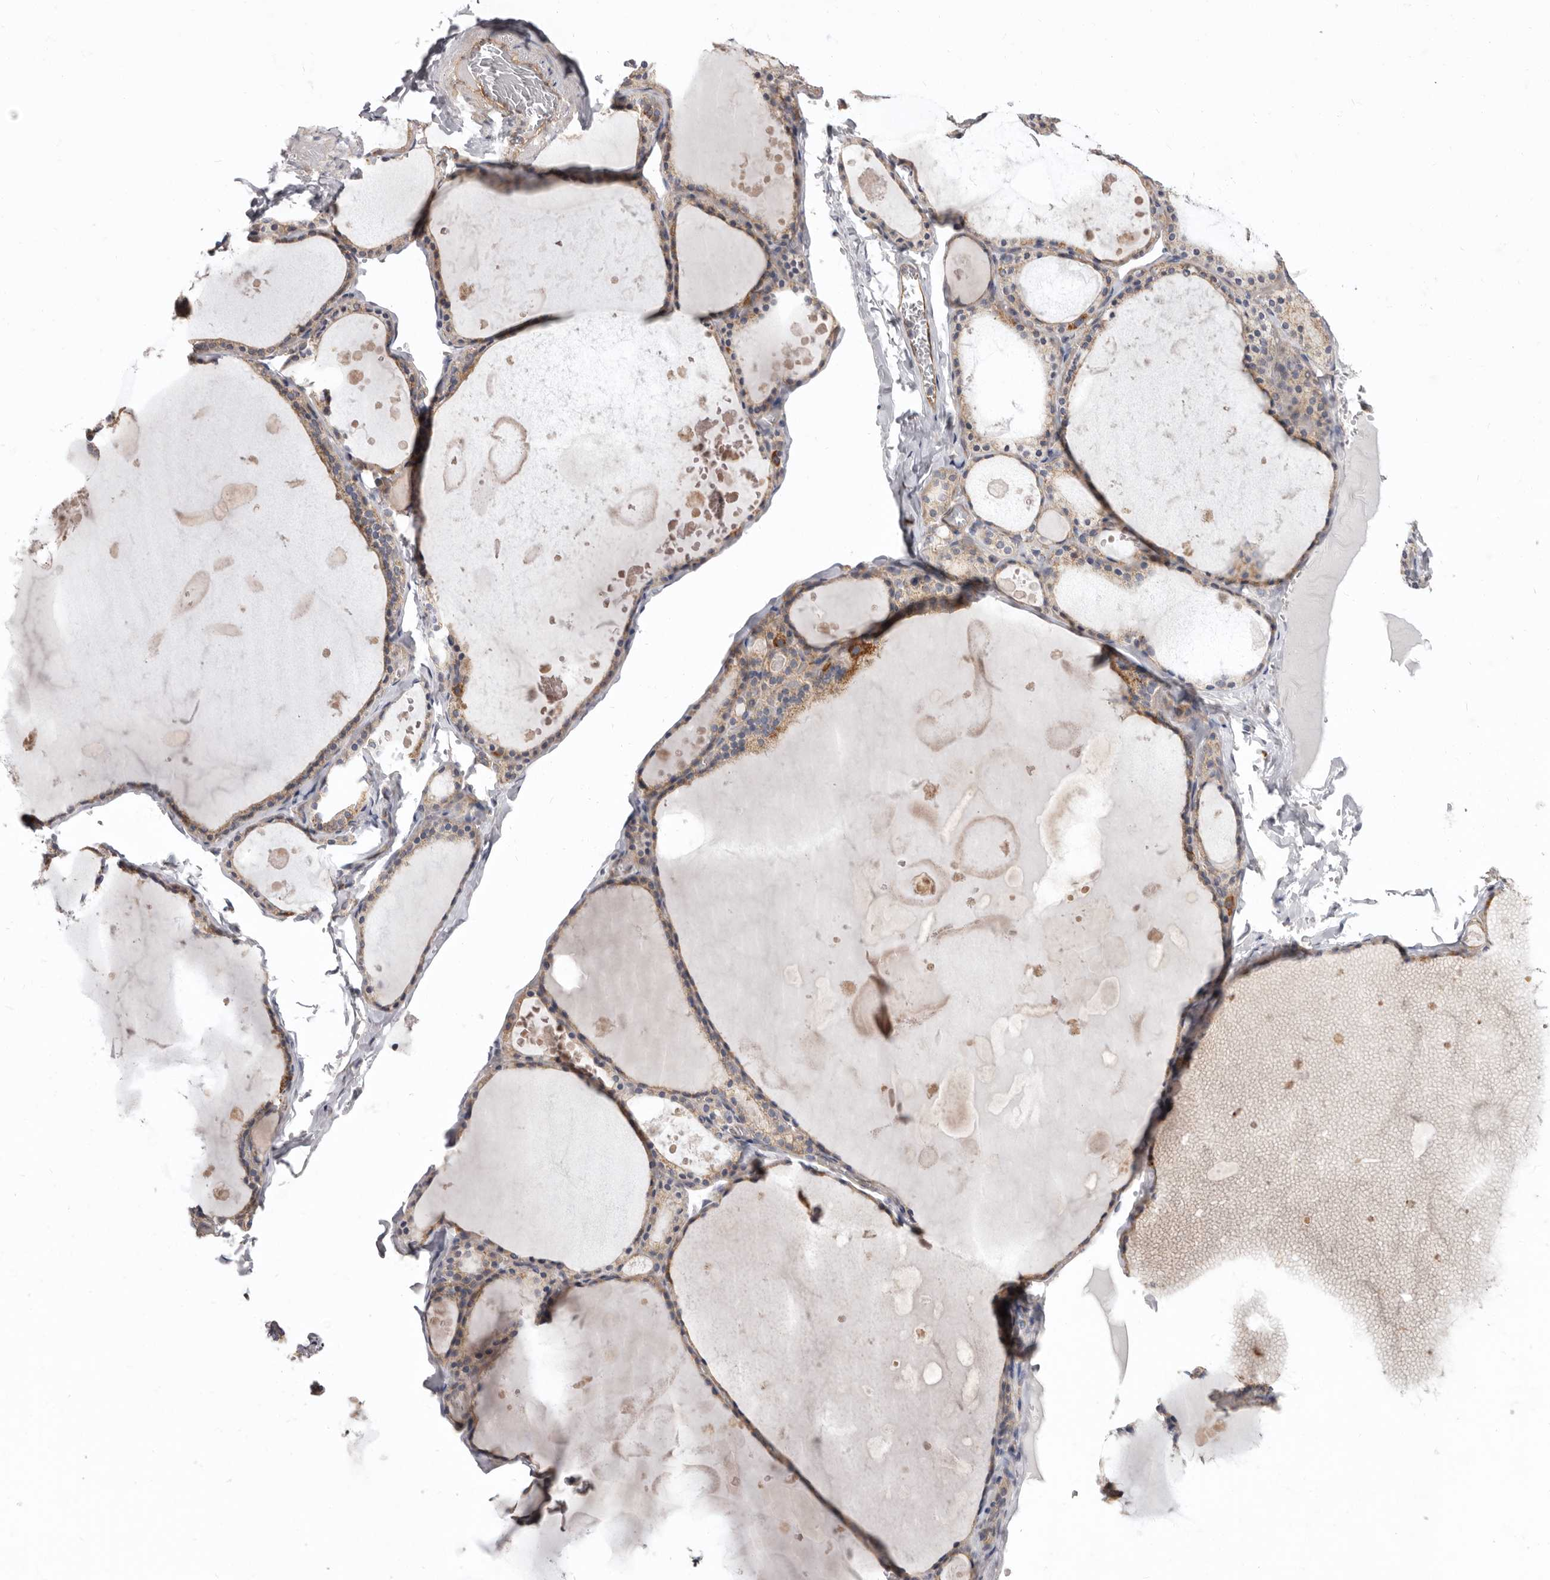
{"staining": {"intensity": "weak", "quantity": ">75%", "location": "cytoplasmic/membranous"}, "tissue": "thyroid gland", "cell_type": "Glandular cells", "image_type": "normal", "snomed": [{"axis": "morphology", "description": "Normal tissue, NOS"}, {"axis": "topography", "description": "Thyroid gland"}], "caption": "There is low levels of weak cytoplasmic/membranous expression in glandular cells of normal thyroid gland, as demonstrated by immunohistochemical staining (brown color).", "gene": "FMO2", "patient": {"sex": "male", "age": 56}}